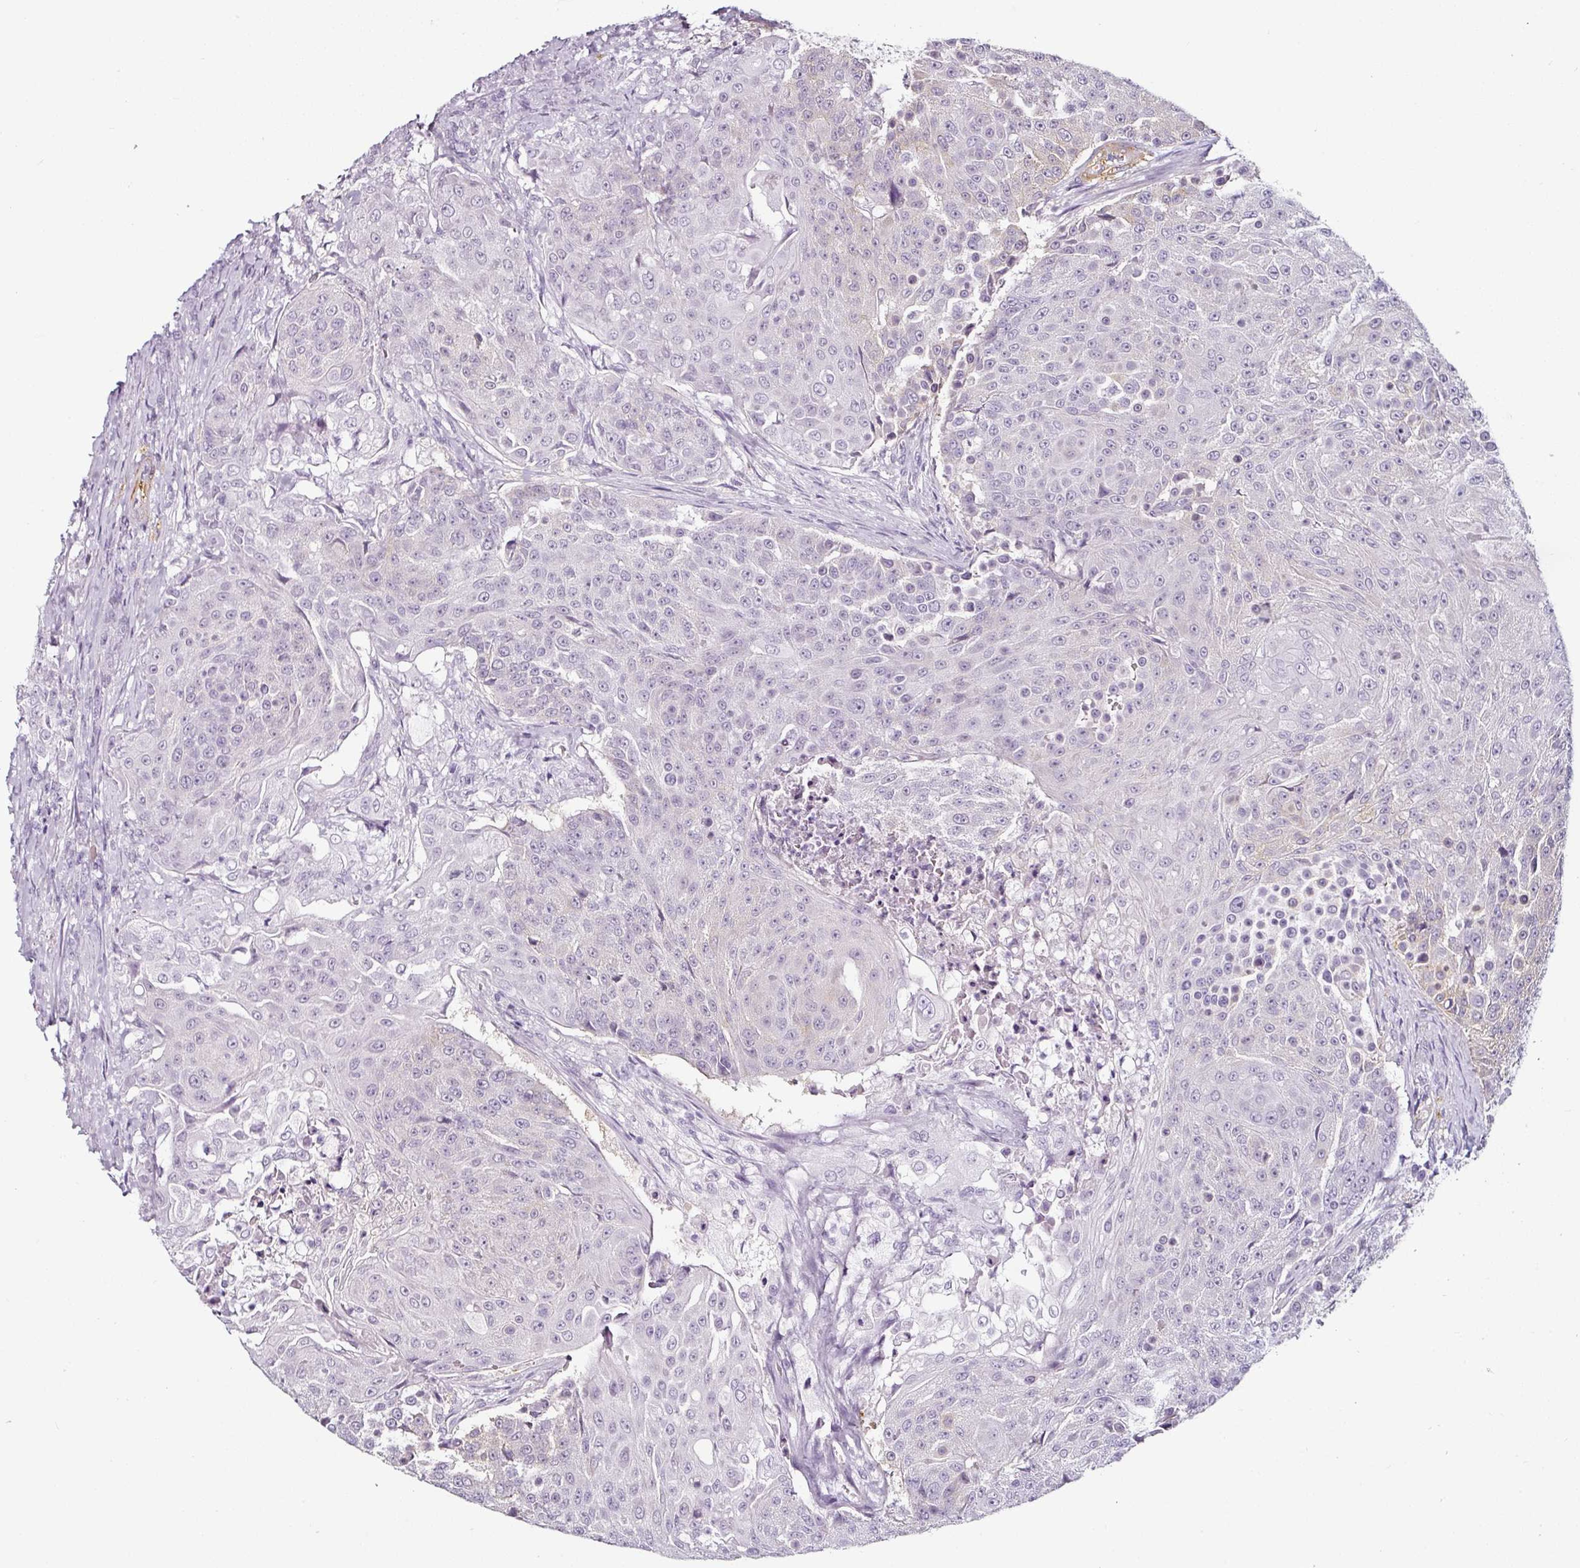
{"staining": {"intensity": "negative", "quantity": "none", "location": "none"}, "tissue": "urothelial cancer", "cell_type": "Tumor cells", "image_type": "cancer", "snomed": [{"axis": "morphology", "description": "Urothelial carcinoma, High grade"}, {"axis": "topography", "description": "Urinary bladder"}], "caption": "Micrograph shows no significant protein staining in tumor cells of high-grade urothelial carcinoma.", "gene": "CAP2", "patient": {"sex": "female", "age": 63}}